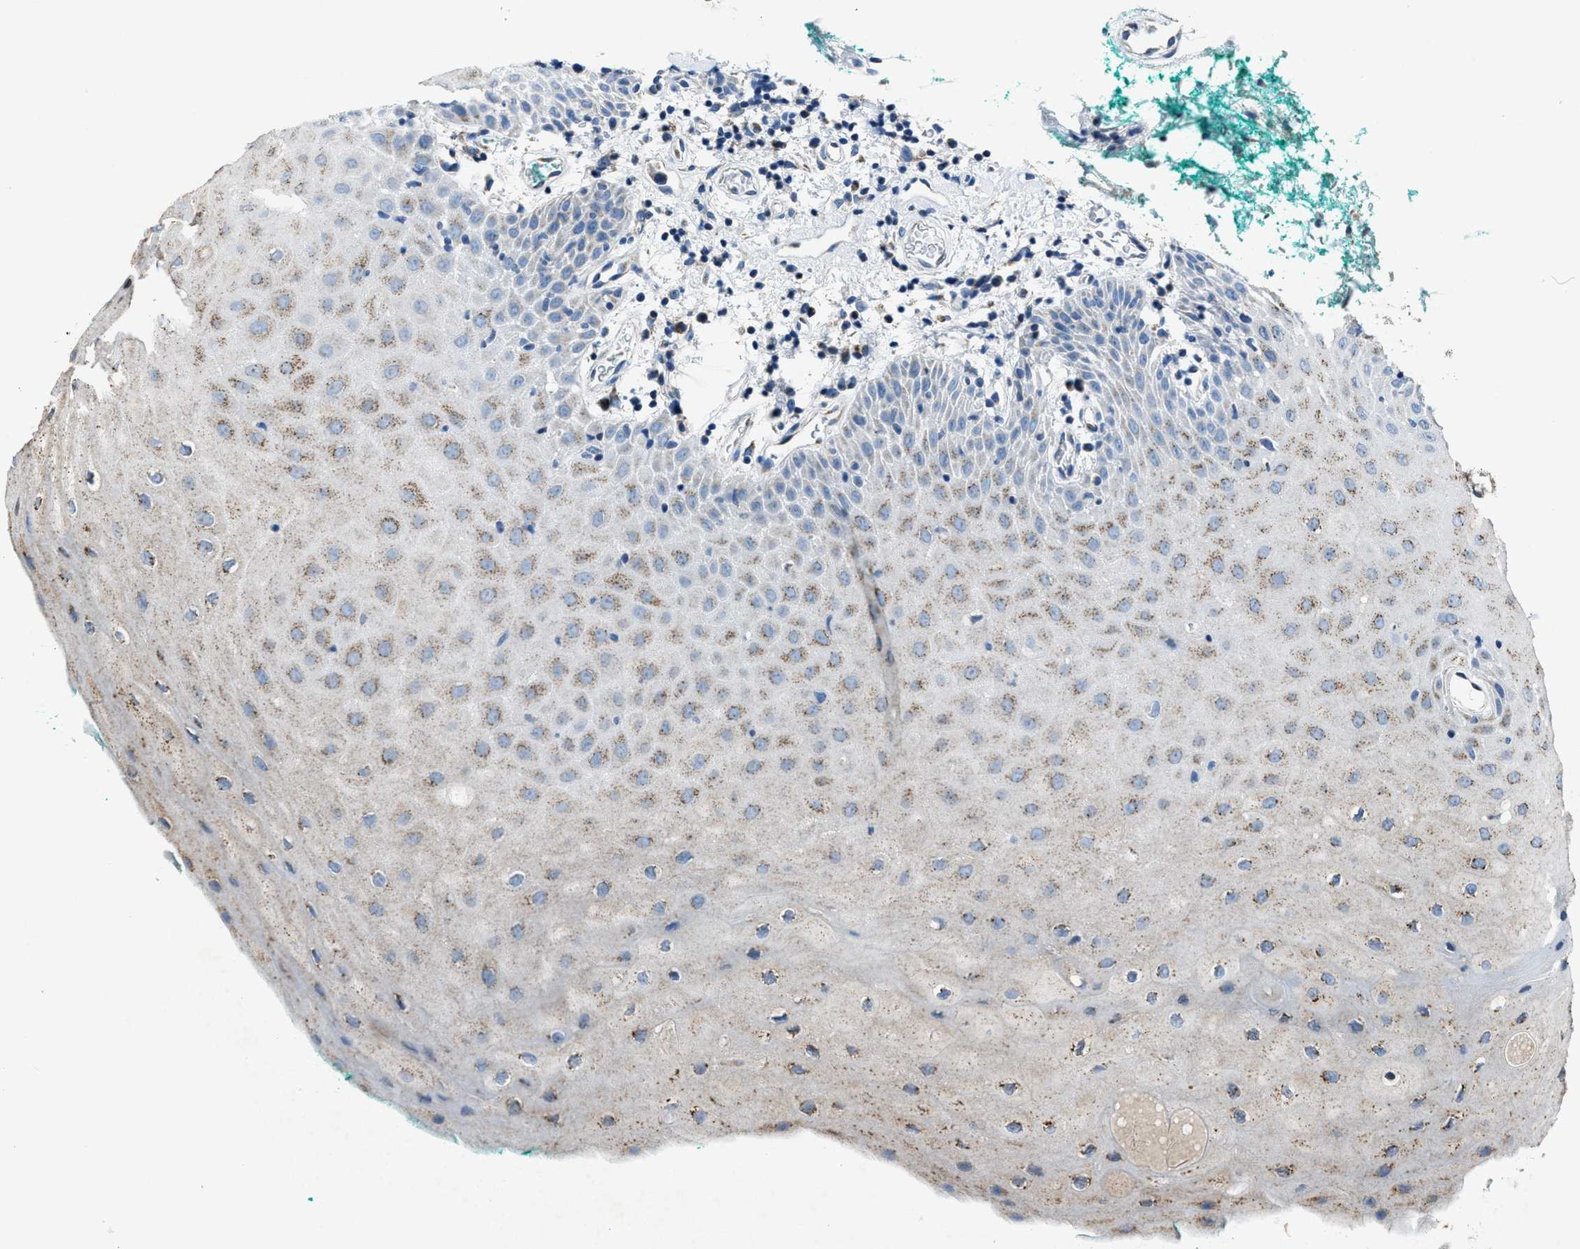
{"staining": {"intensity": "weak", "quantity": "25%-75%", "location": "cytoplasmic/membranous"}, "tissue": "oral mucosa", "cell_type": "Squamous epithelial cells", "image_type": "normal", "snomed": [{"axis": "morphology", "description": "Normal tissue, NOS"}, {"axis": "morphology", "description": "Squamous cell carcinoma, NOS"}, {"axis": "topography", "description": "Oral tissue"}, {"axis": "topography", "description": "Salivary gland"}, {"axis": "topography", "description": "Head-Neck"}], "caption": "Immunohistochemical staining of benign oral mucosa displays low levels of weak cytoplasmic/membranous expression in about 25%-75% of squamous epithelial cells. The staining was performed using DAB, with brown indicating positive protein expression. Nuclei are stained blue with hematoxylin.", "gene": "ADAM2", "patient": {"sex": "female", "age": 62}}